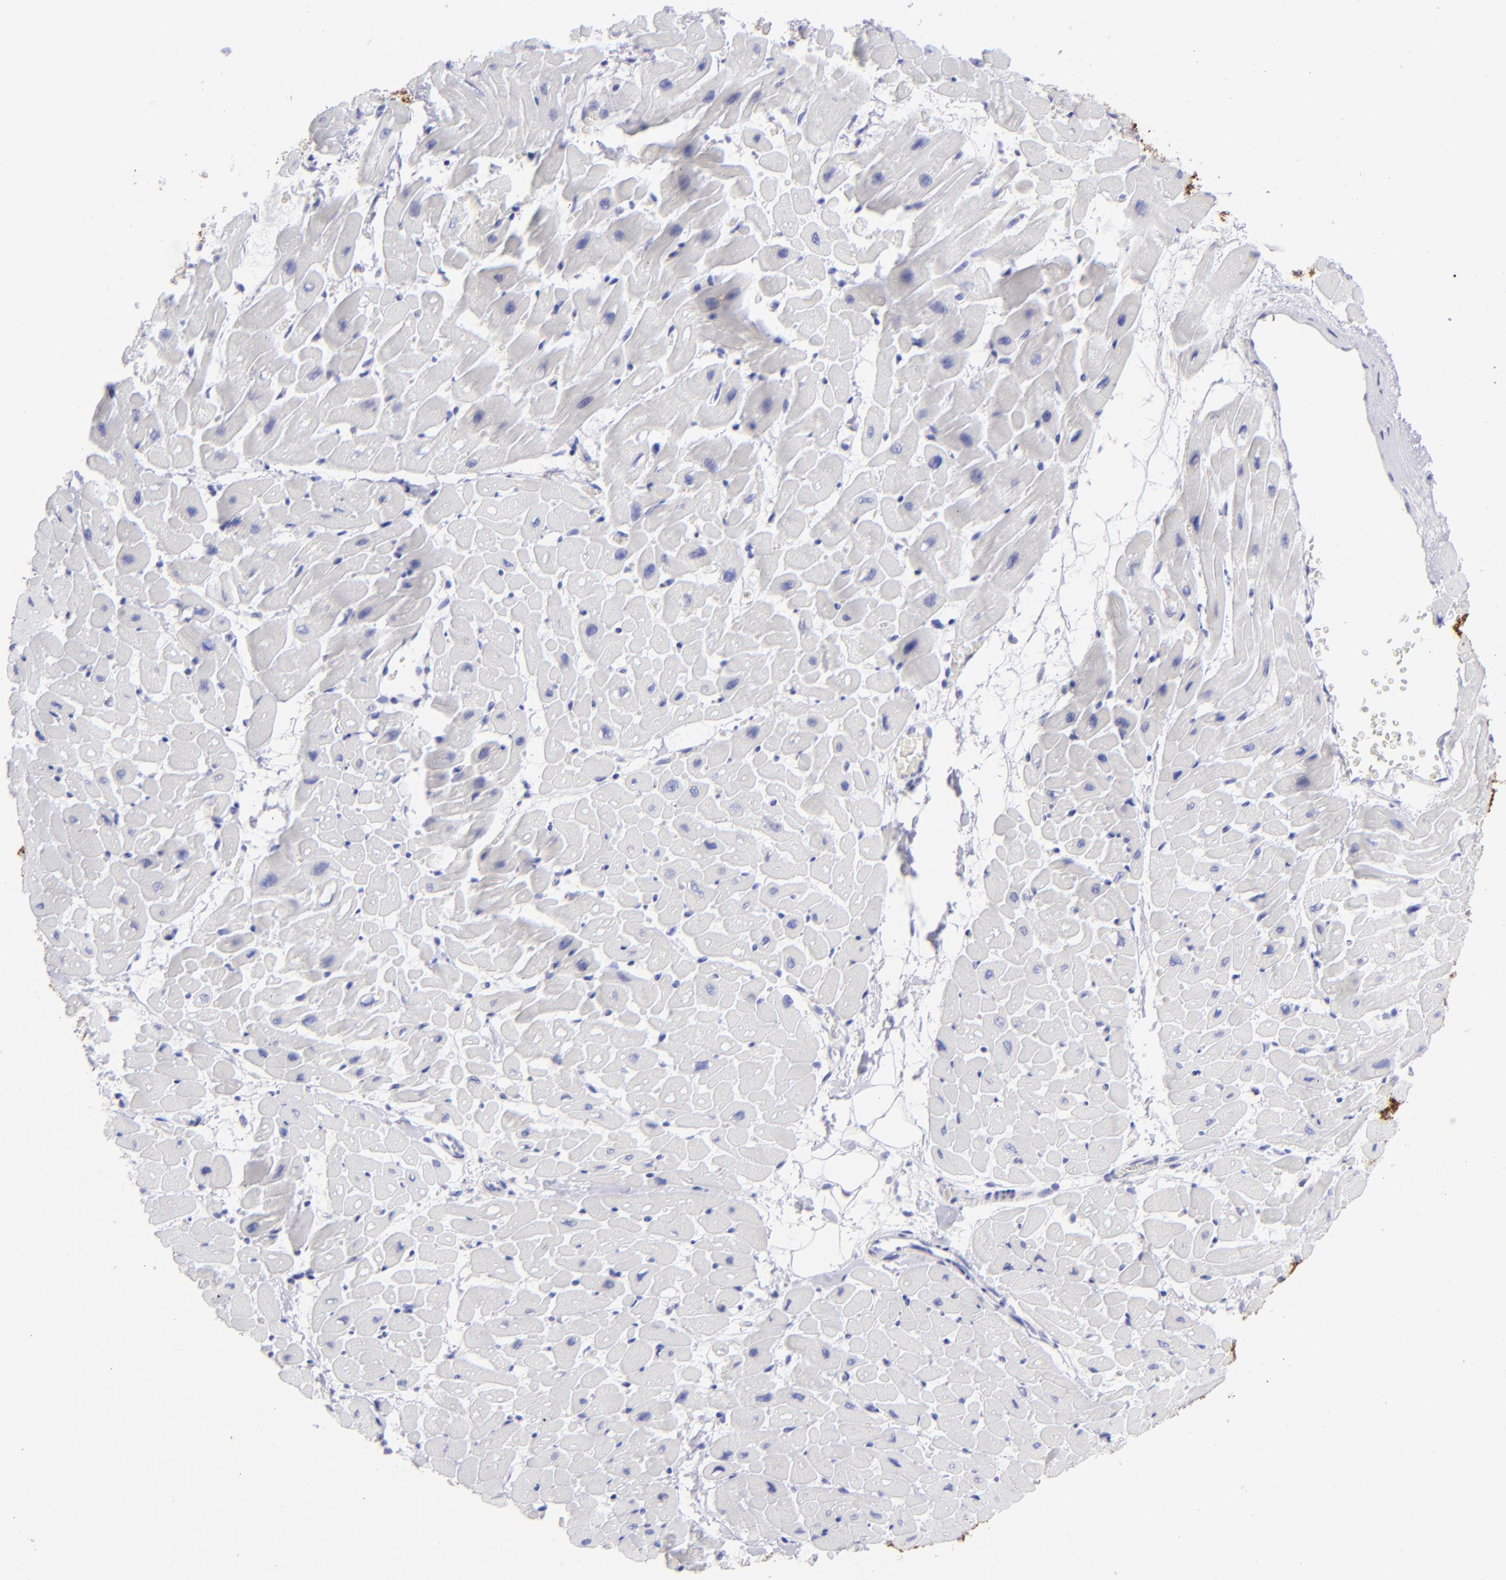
{"staining": {"intensity": "negative", "quantity": "none", "location": "none"}, "tissue": "heart muscle", "cell_type": "Cardiomyocytes", "image_type": "normal", "snomed": [{"axis": "morphology", "description": "Normal tissue, NOS"}, {"axis": "topography", "description": "Heart"}], "caption": "IHC photomicrograph of unremarkable heart muscle stained for a protein (brown), which displays no staining in cardiomyocytes.", "gene": "SLC1A3", "patient": {"sex": "male", "age": 45}}